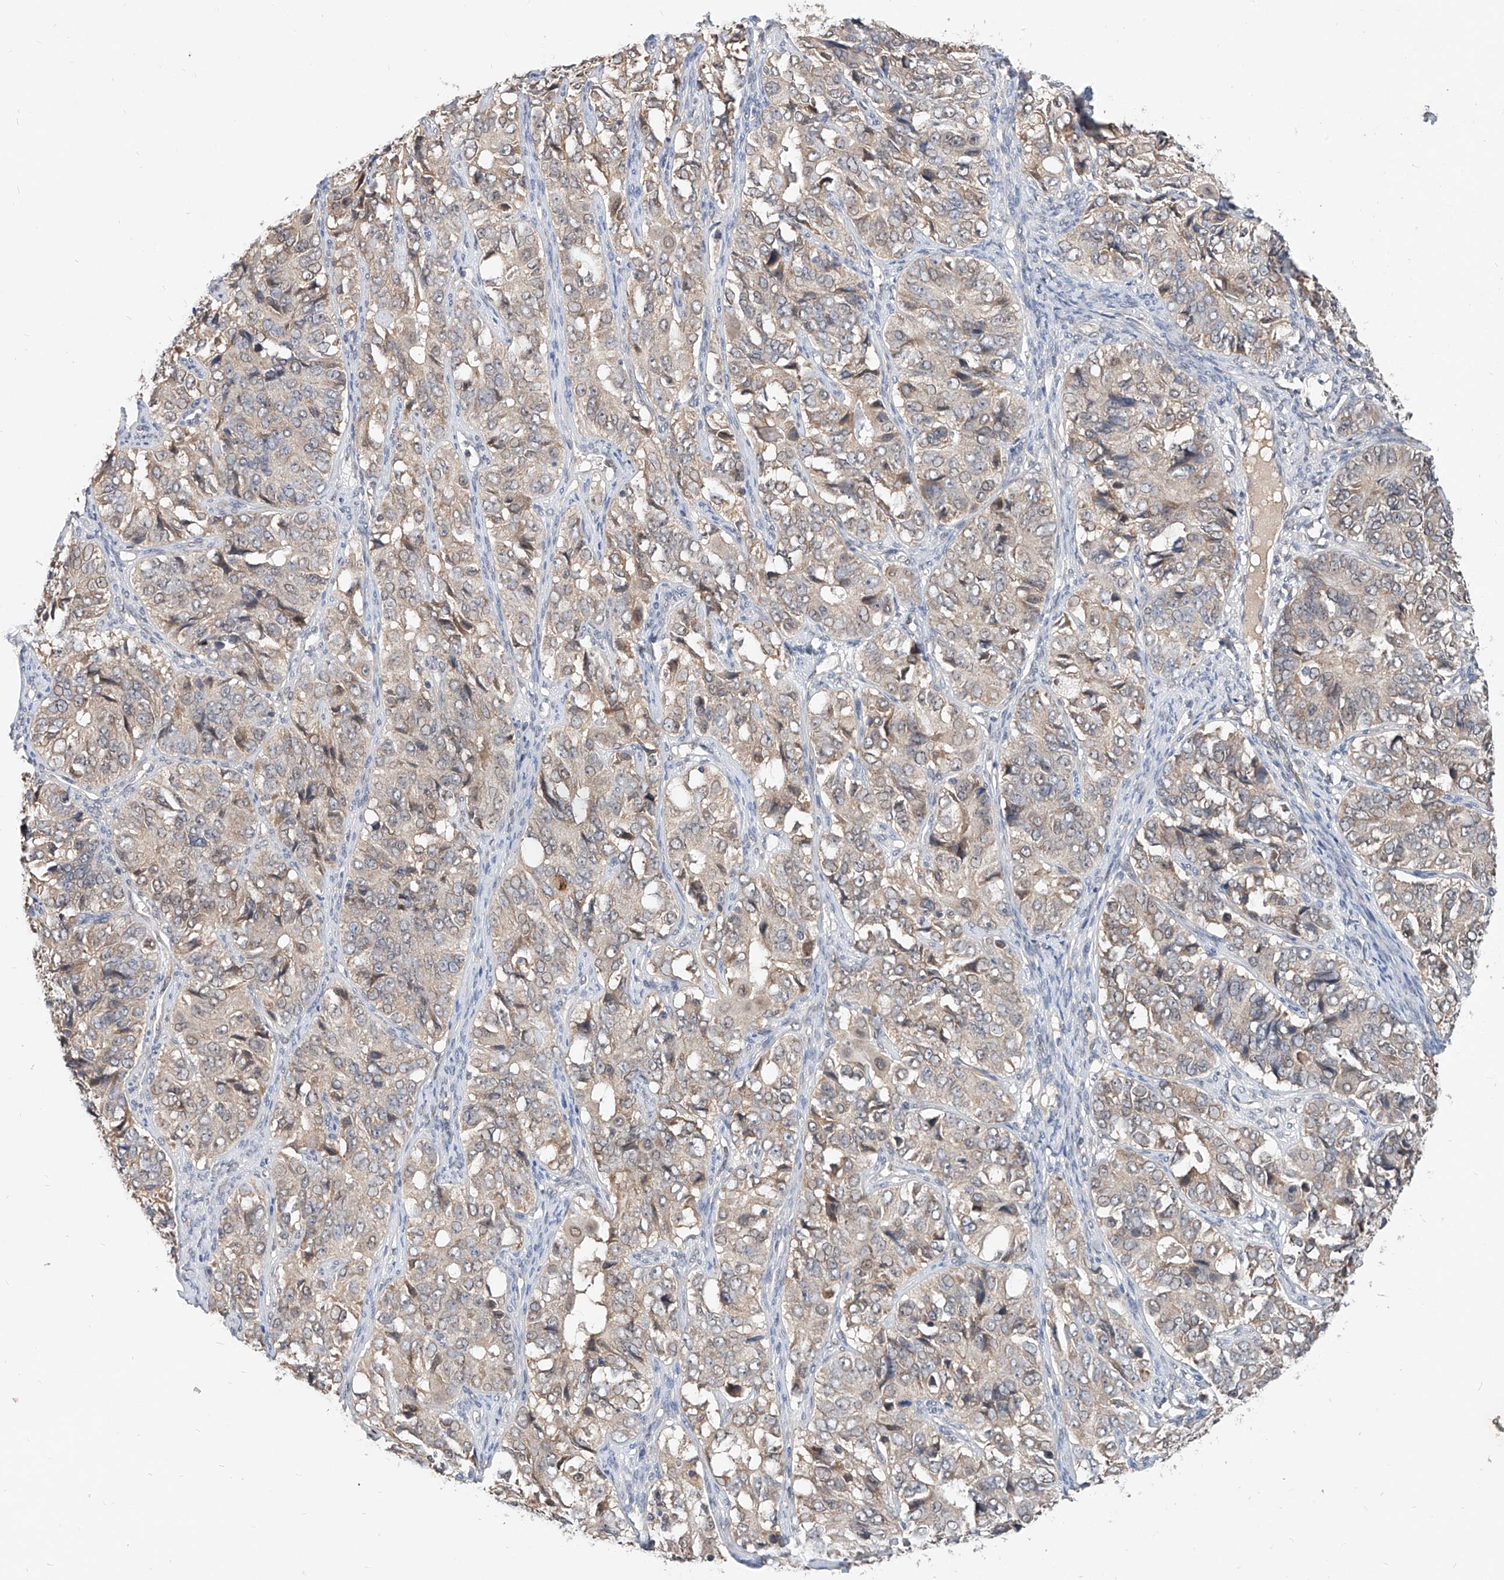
{"staining": {"intensity": "negative", "quantity": "none", "location": "none"}, "tissue": "ovarian cancer", "cell_type": "Tumor cells", "image_type": "cancer", "snomed": [{"axis": "morphology", "description": "Carcinoma, endometroid"}, {"axis": "topography", "description": "Ovary"}], "caption": "High power microscopy image of an immunohistochemistry micrograph of ovarian cancer, revealing no significant expression in tumor cells. (DAB immunohistochemistry visualized using brightfield microscopy, high magnification).", "gene": "CARMIL3", "patient": {"sex": "female", "age": 51}}